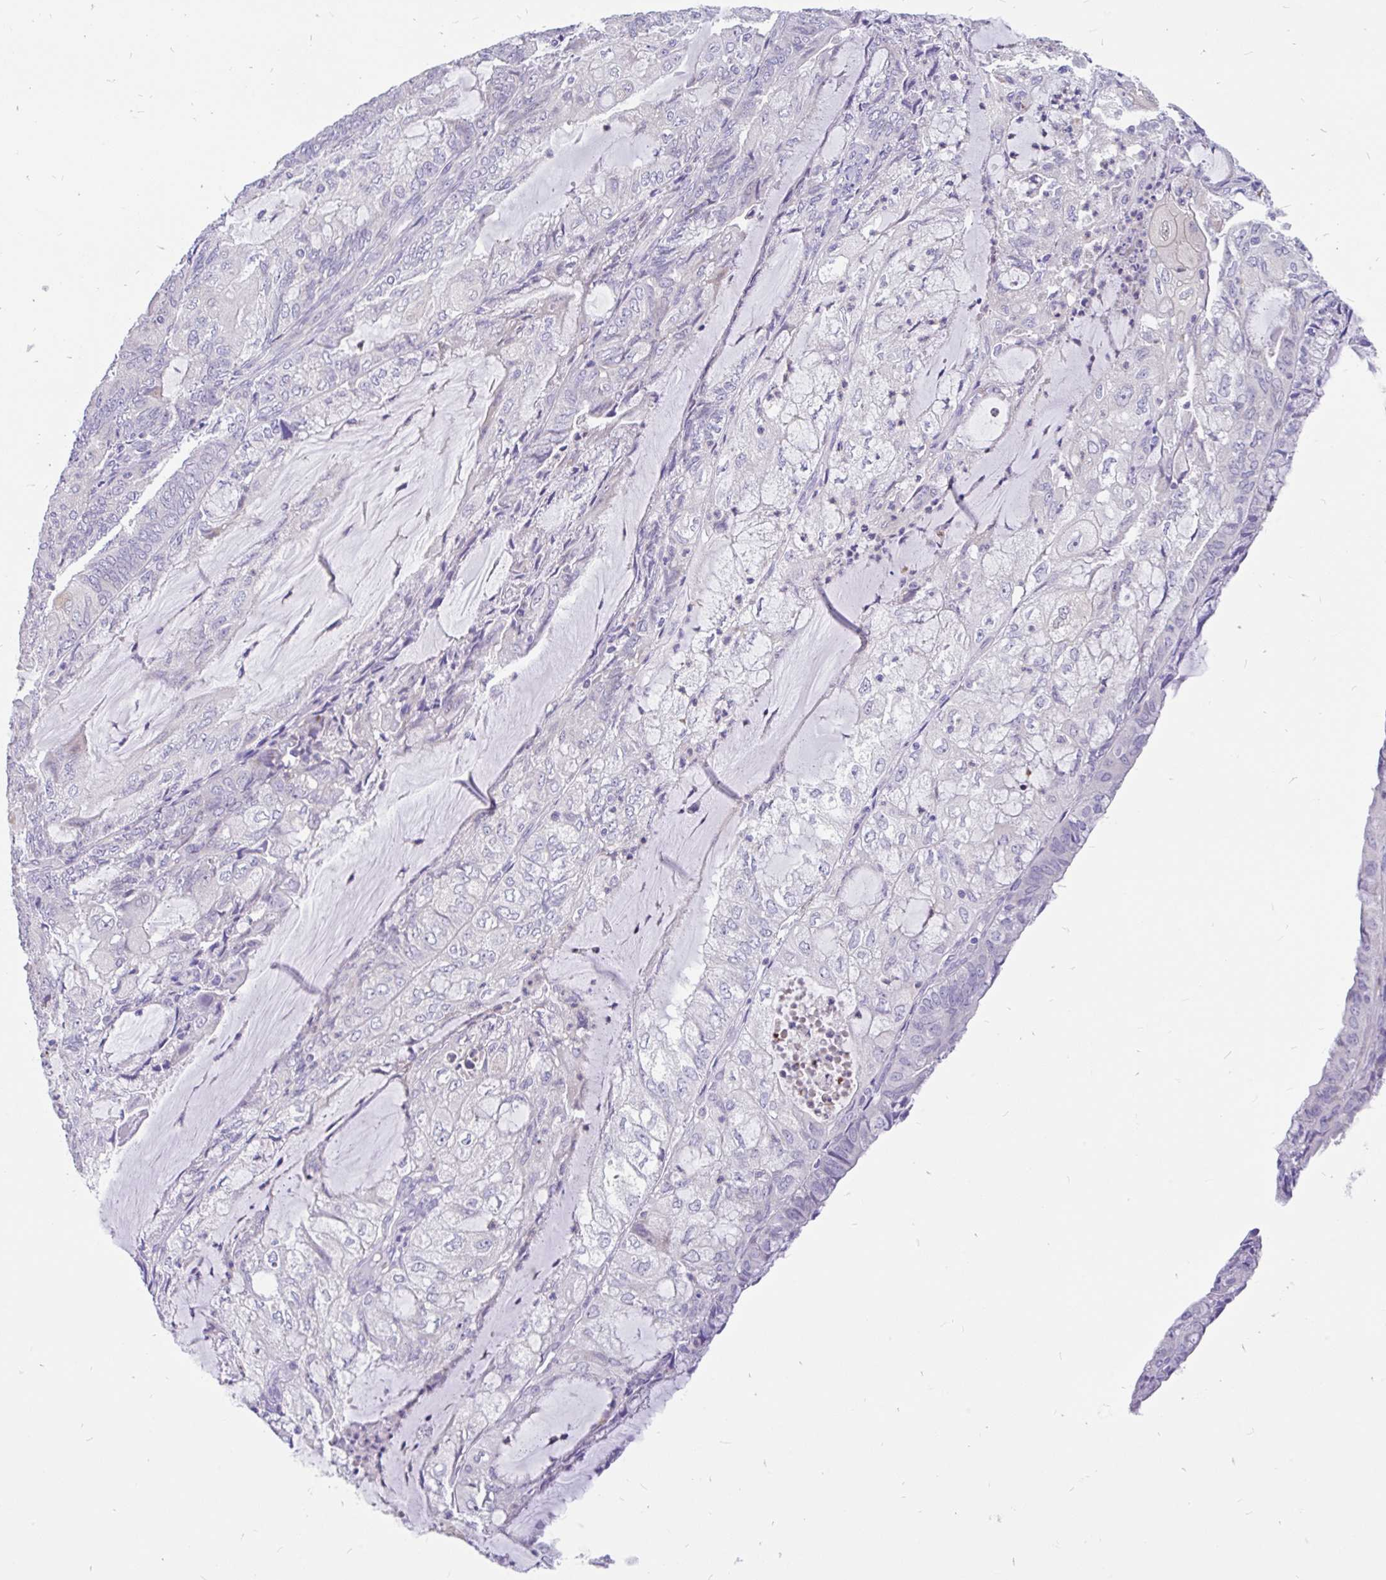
{"staining": {"intensity": "negative", "quantity": "none", "location": "none"}, "tissue": "endometrial cancer", "cell_type": "Tumor cells", "image_type": "cancer", "snomed": [{"axis": "morphology", "description": "Adenocarcinoma, NOS"}, {"axis": "topography", "description": "Endometrium"}], "caption": "DAB (3,3'-diaminobenzidine) immunohistochemical staining of endometrial adenocarcinoma shows no significant positivity in tumor cells.", "gene": "KIAA2013", "patient": {"sex": "female", "age": 81}}